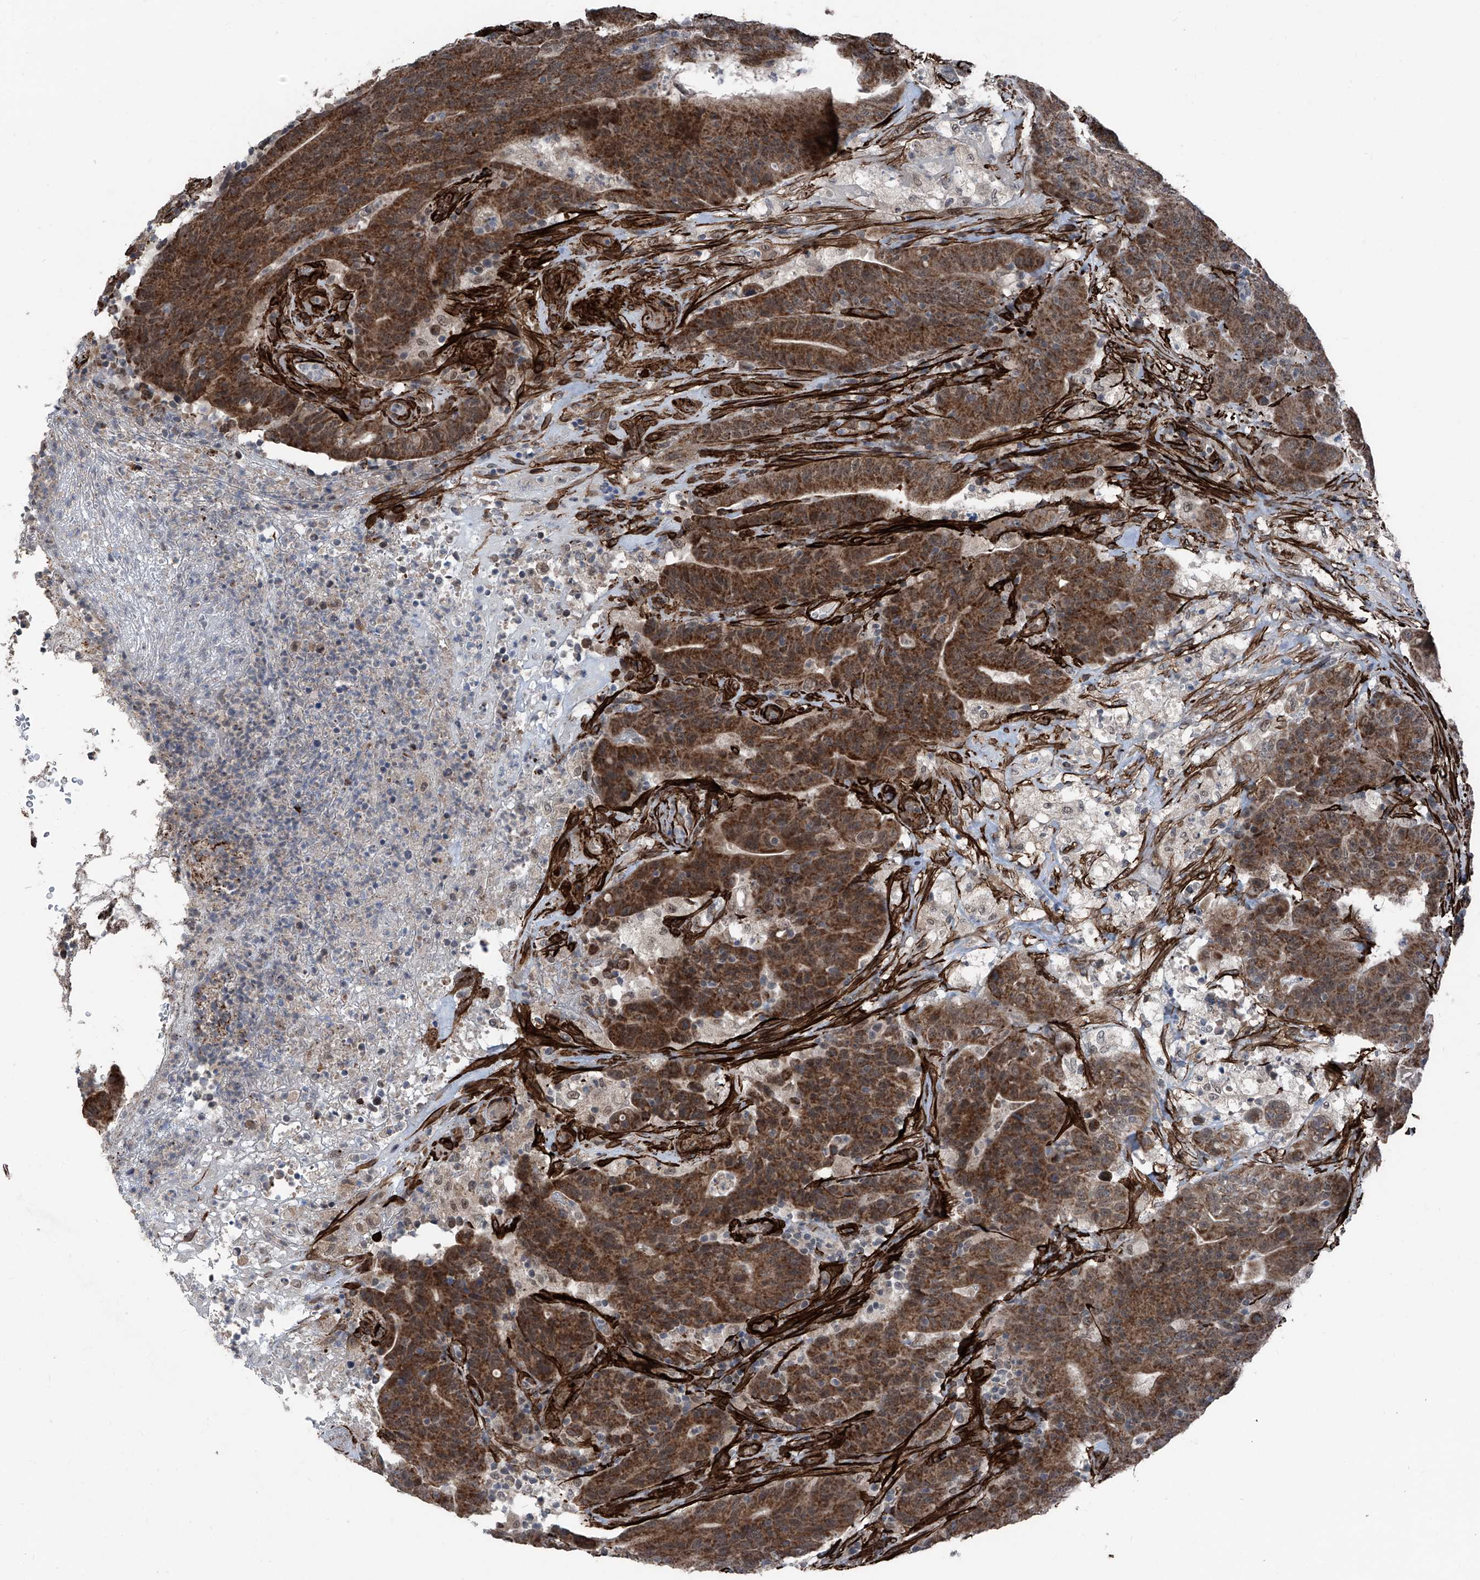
{"staining": {"intensity": "strong", "quantity": ">75%", "location": "cytoplasmic/membranous"}, "tissue": "colorectal cancer", "cell_type": "Tumor cells", "image_type": "cancer", "snomed": [{"axis": "morphology", "description": "Normal tissue, NOS"}, {"axis": "morphology", "description": "Adenocarcinoma, NOS"}, {"axis": "topography", "description": "Colon"}], "caption": "Colorectal adenocarcinoma stained with IHC demonstrates strong cytoplasmic/membranous staining in about >75% of tumor cells.", "gene": "COA7", "patient": {"sex": "female", "age": 75}}